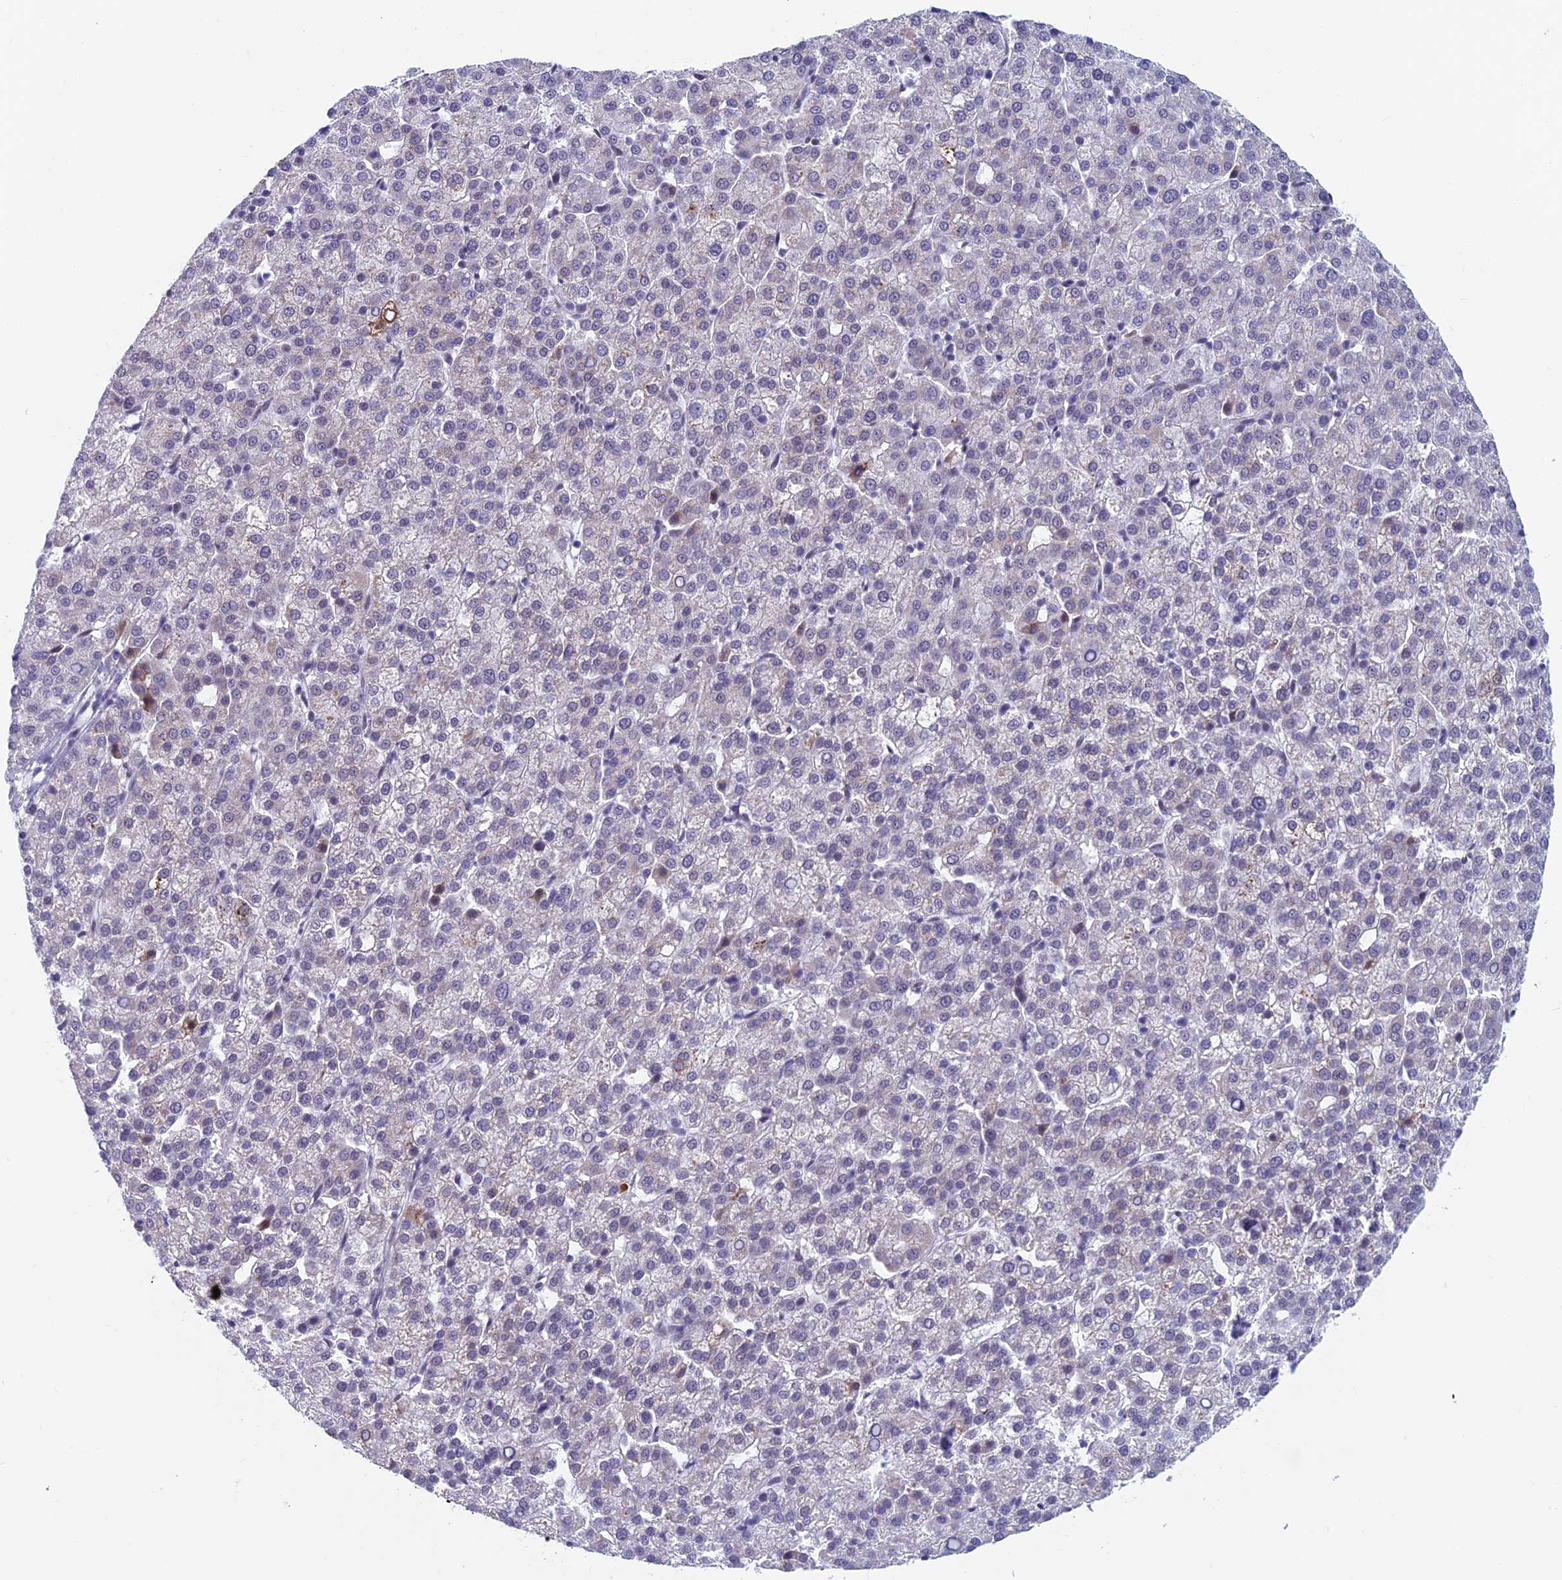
{"staining": {"intensity": "negative", "quantity": "none", "location": "none"}, "tissue": "liver cancer", "cell_type": "Tumor cells", "image_type": "cancer", "snomed": [{"axis": "morphology", "description": "Carcinoma, Hepatocellular, NOS"}, {"axis": "topography", "description": "Liver"}], "caption": "Tumor cells are negative for brown protein staining in liver hepatocellular carcinoma.", "gene": "ASH2L", "patient": {"sex": "female", "age": 58}}